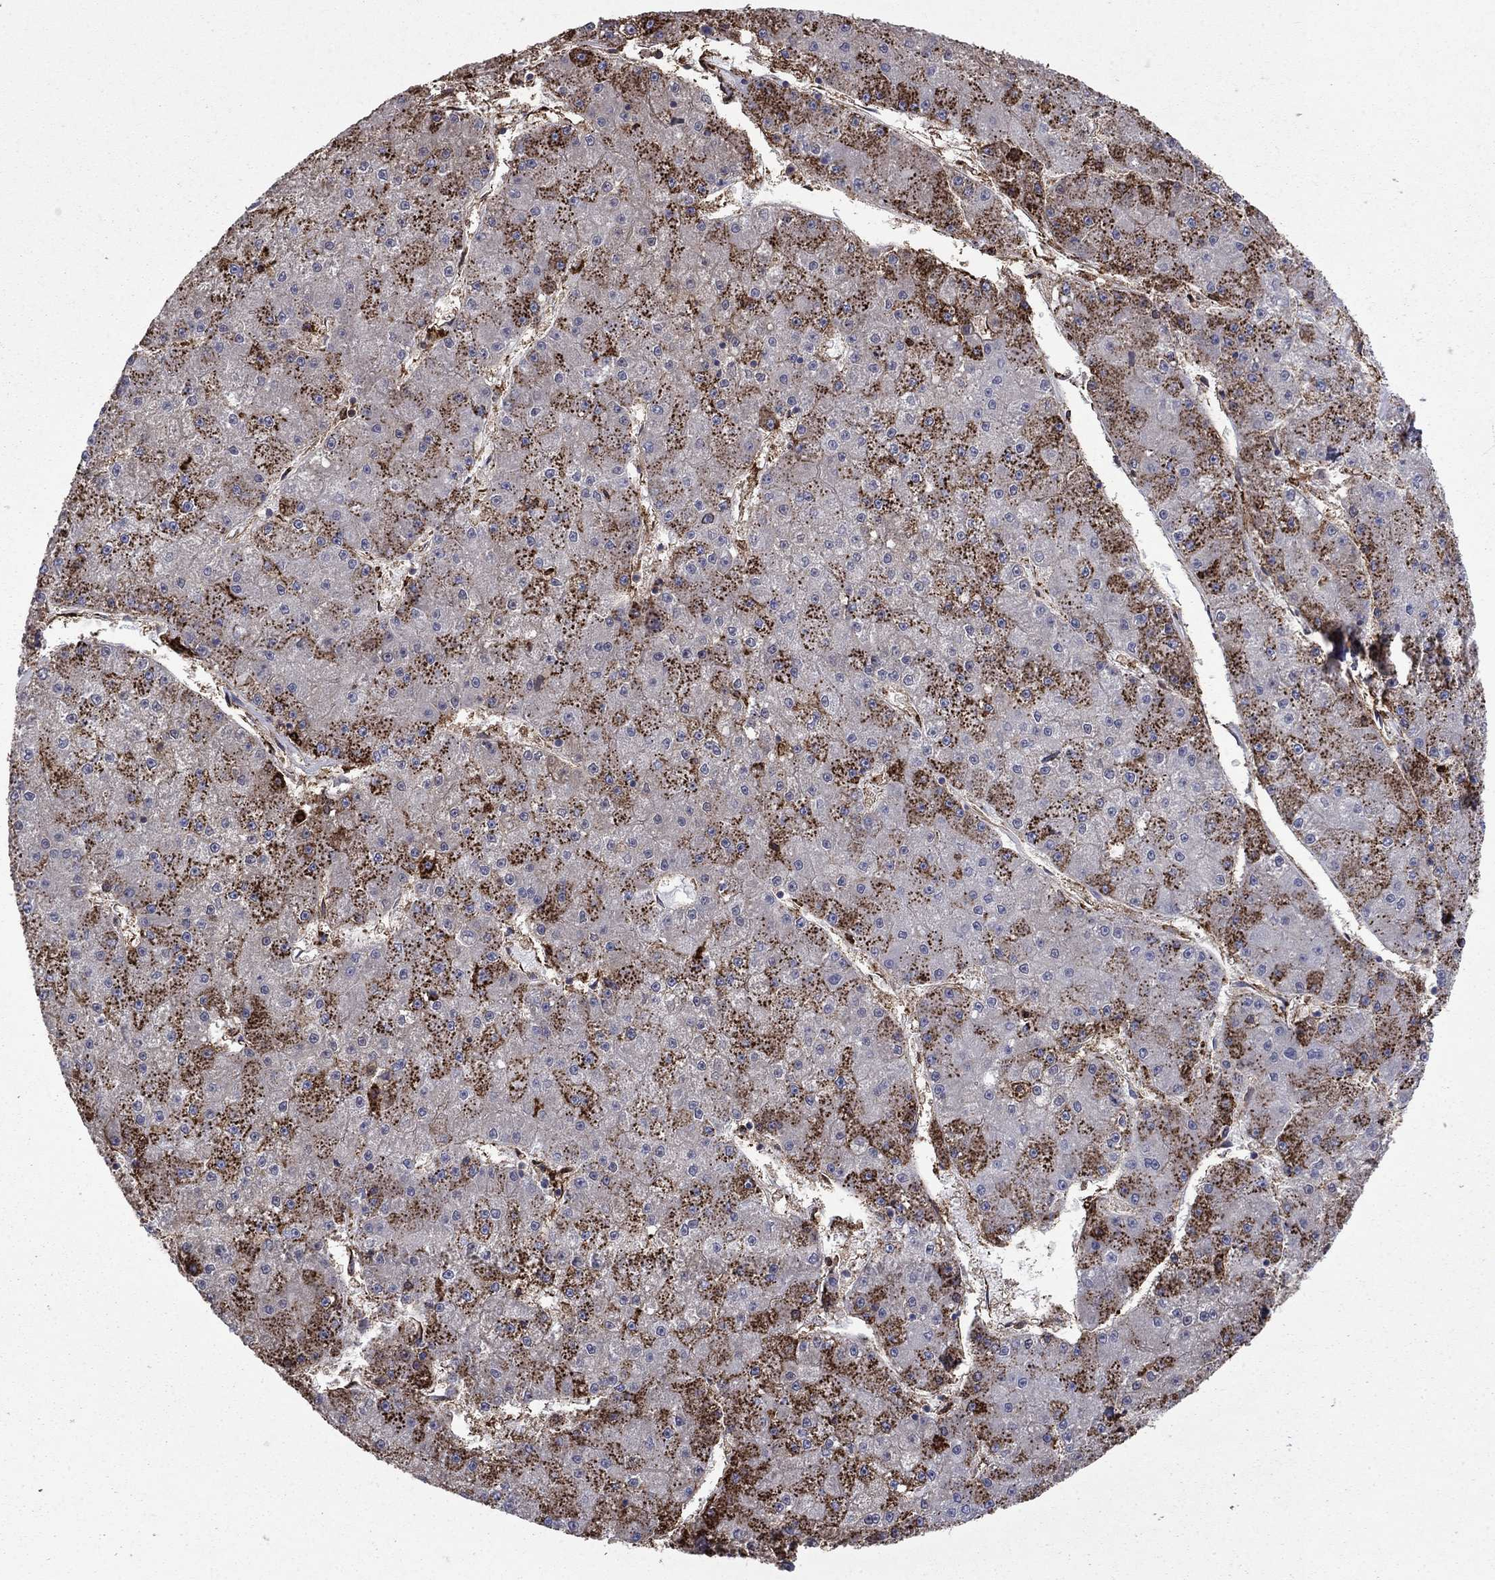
{"staining": {"intensity": "strong", "quantity": "<25%", "location": "cytoplasmic/membranous"}, "tissue": "liver cancer", "cell_type": "Tumor cells", "image_type": "cancer", "snomed": [{"axis": "morphology", "description": "Carcinoma, Hepatocellular, NOS"}, {"axis": "topography", "description": "Liver"}], "caption": "An immunohistochemistry histopathology image of tumor tissue is shown. Protein staining in brown highlights strong cytoplasmic/membranous positivity in liver cancer (hepatocellular carcinoma) within tumor cells.", "gene": "PLAU", "patient": {"sex": "male", "age": 73}}